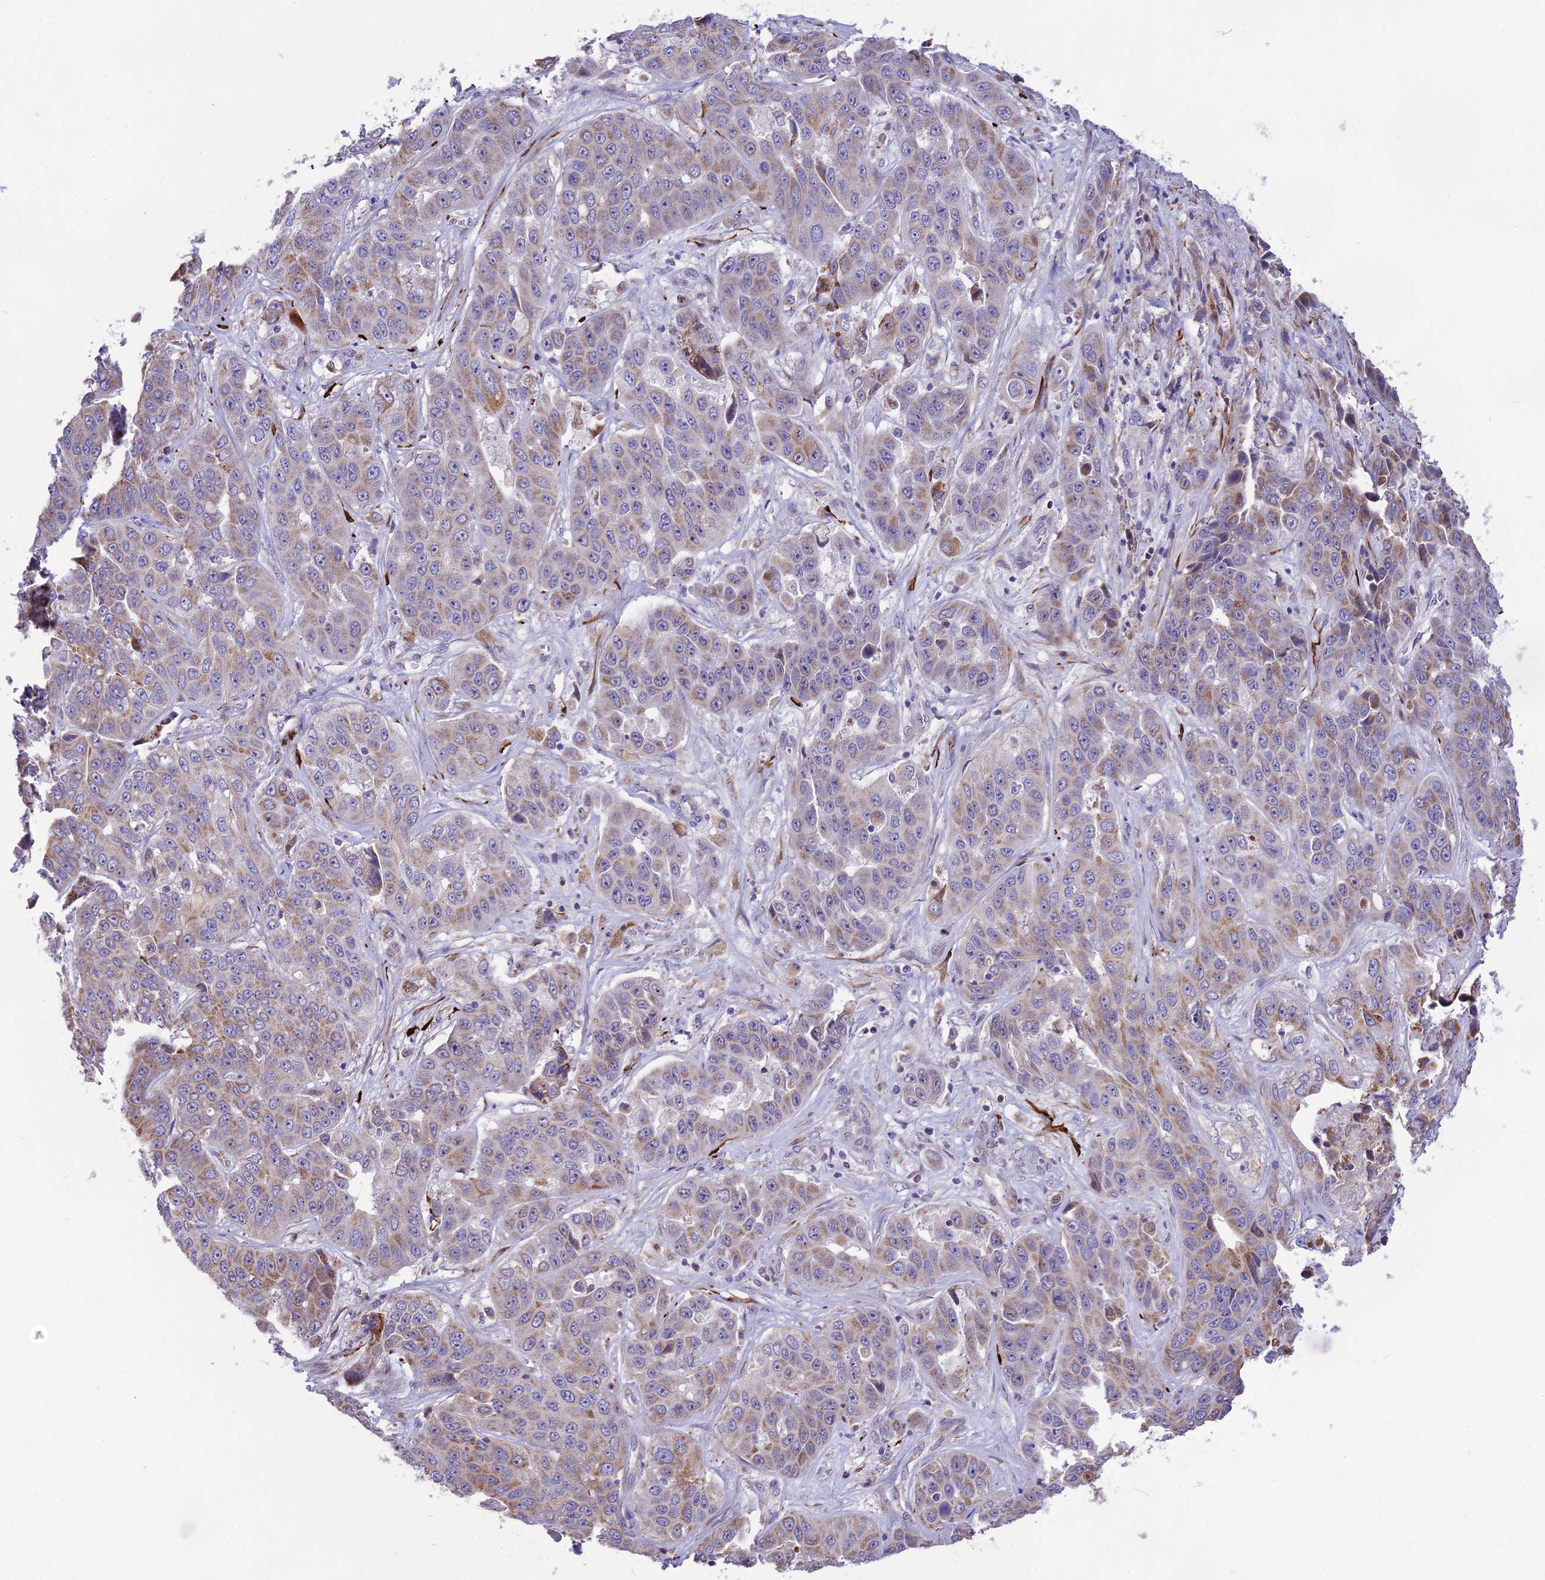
{"staining": {"intensity": "weak", "quantity": "25%-75%", "location": "cytoplasmic/membranous"}, "tissue": "liver cancer", "cell_type": "Tumor cells", "image_type": "cancer", "snomed": [{"axis": "morphology", "description": "Cholangiocarcinoma"}, {"axis": "topography", "description": "Liver"}], "caption": "Immunohistochemical staining of cholangiocarcinoma (liver) exhibits low levels of weak cytoplasmic/membranous positivity in approximately 25%-75% of tumor cells. (brown staining indicates protein expression, while blue staining denotes nuclei).", "gene": "DOC2B", "patient": {"sex": "female", "age": 52}}